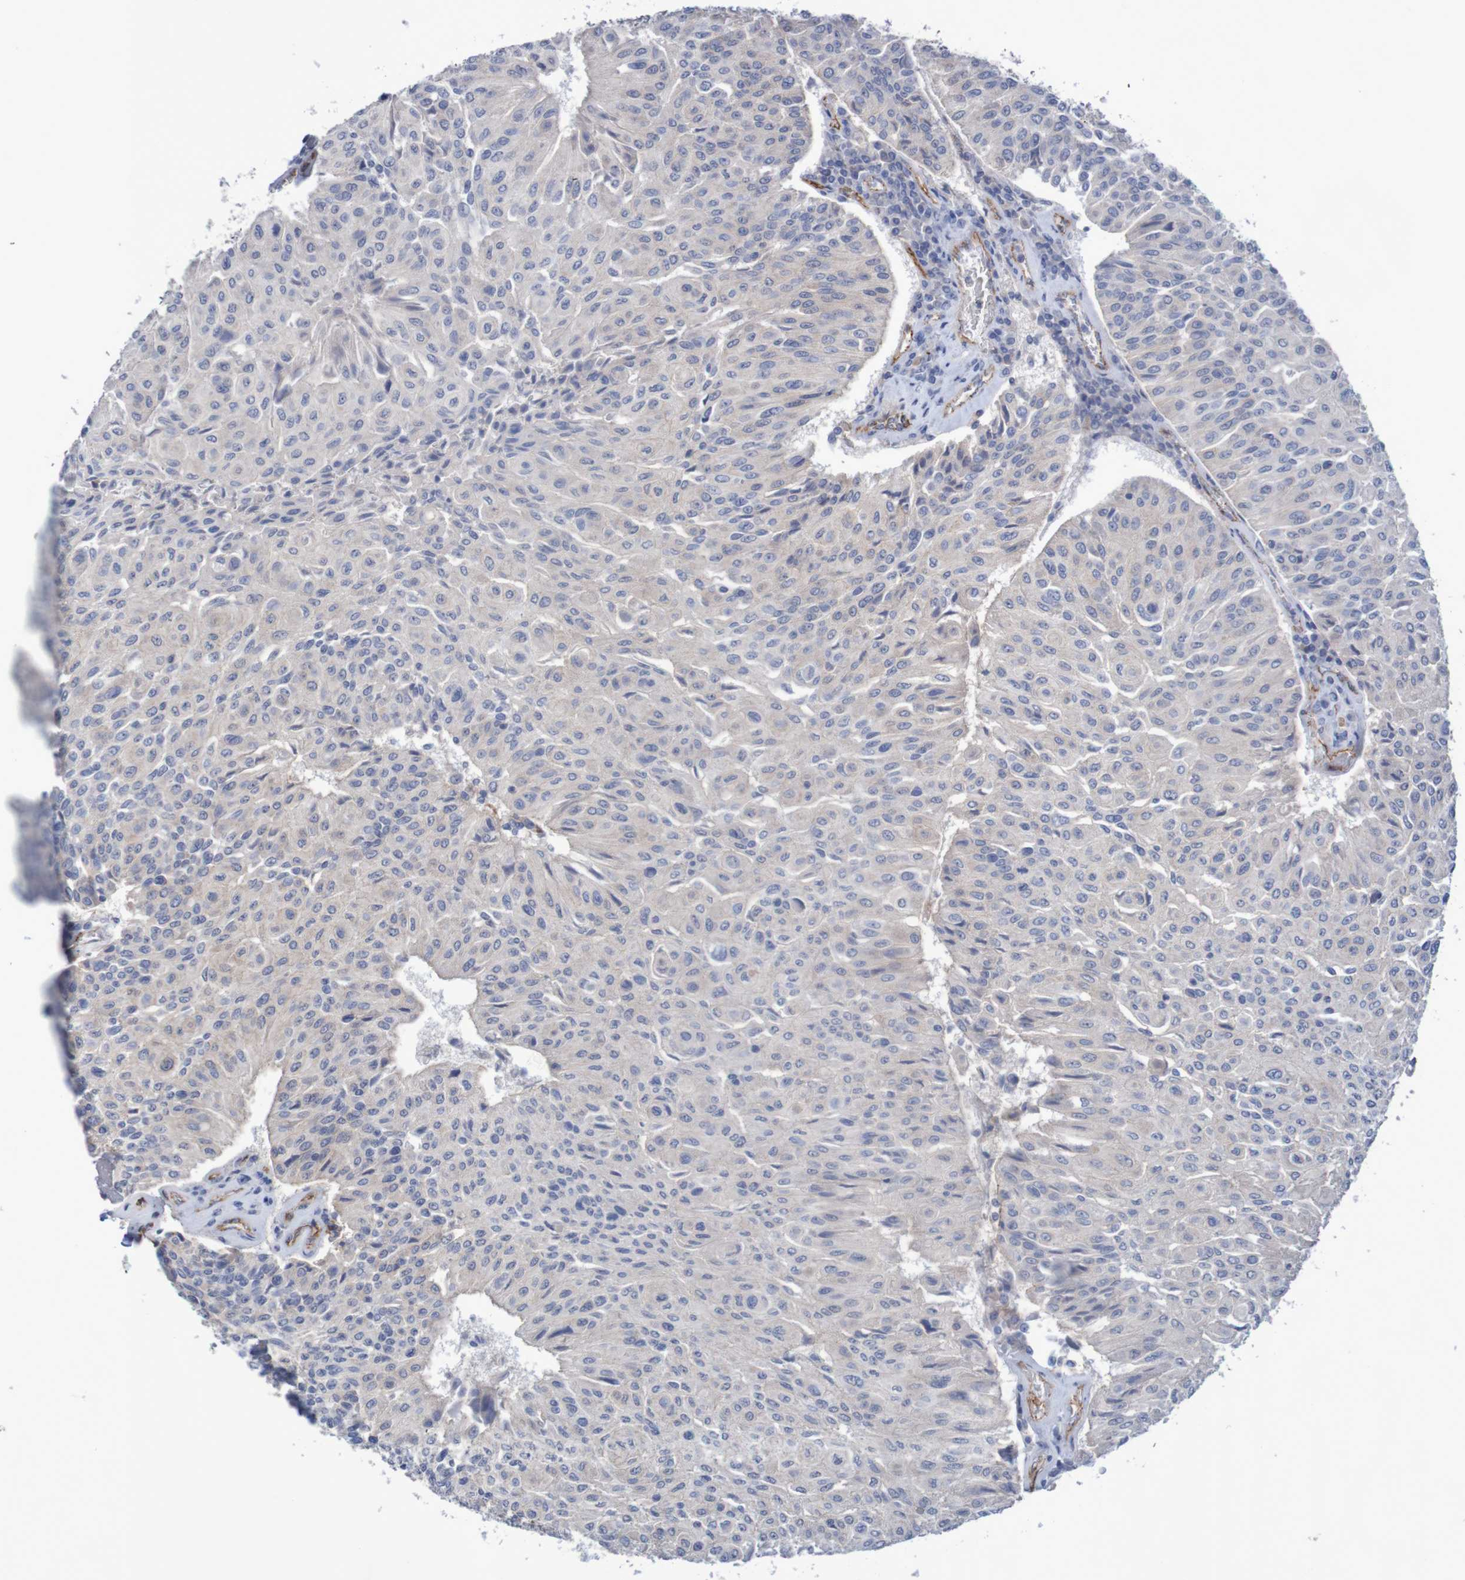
{"staining": {"intensity": "negative", "quantity": "none", "location": "none"}, "tissue": "urothelial cancer", "cell_type": "Tumor cells", "image_type": "cancer", "snomed": [{"axis": "morphology", "description": "Urothelial carcinoma, High grade"}, {"axis": "topography", "description": "Urinary bladder"}], "caption": "This image is of urothelial cancer stained with immunohistochemistry to label a protein in brown with the nuclei are counter-stained blue. There is no expression in tumor cells.", "gene": "NECTIN2", "patient": {"sex": "male", "age": 66}}